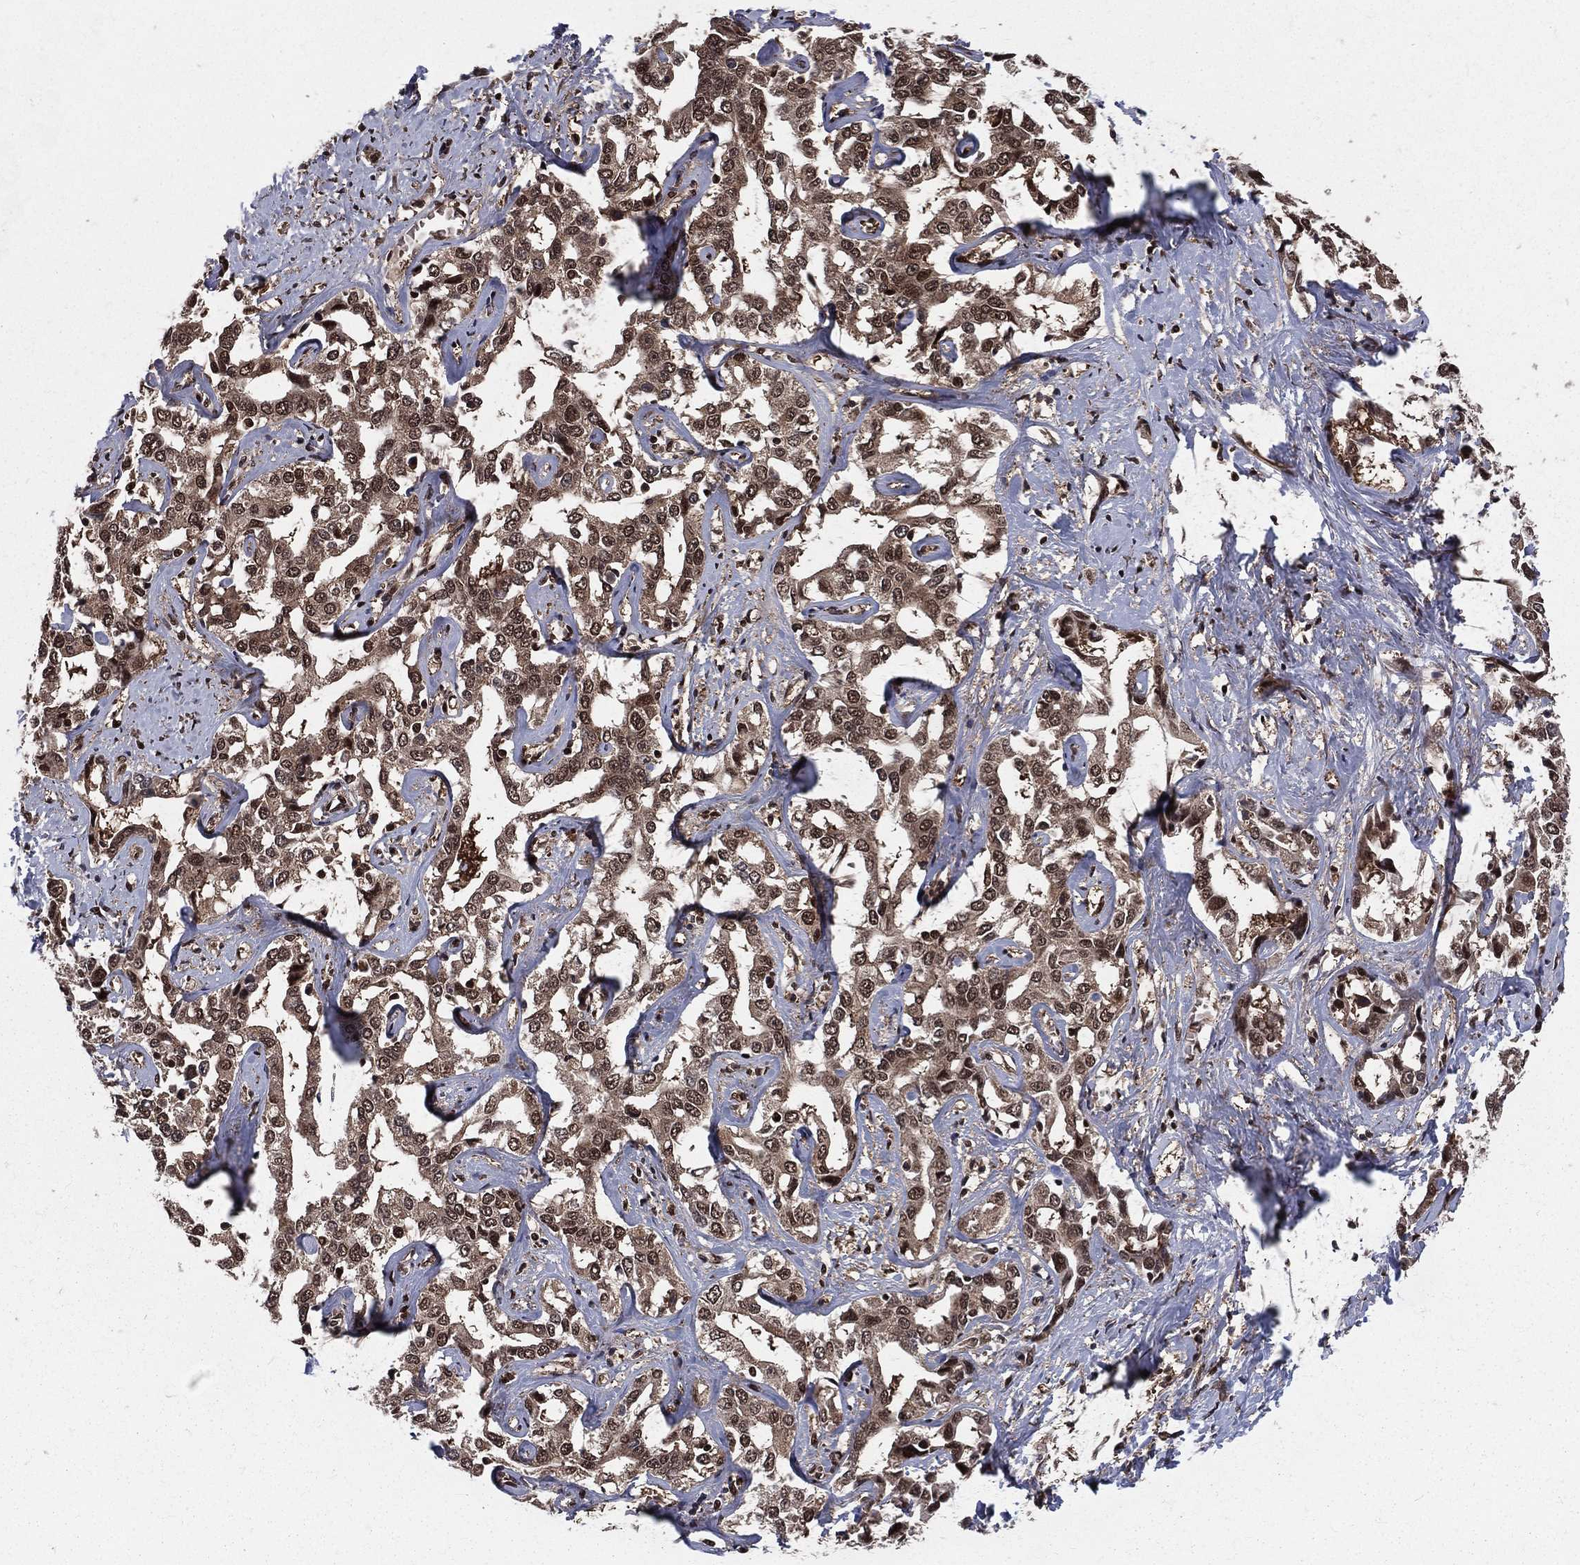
{"staining": {"intensity": "moderate", "quantity": ">75%", "location": "cytoplasmic/membranous,nuclear"}, "tissue": "liver cancer", "cell_type": "Tumor cells", "image_type": "cancer", "snomed": [{"axis": "morphology", "description": "Cholangiocarcinoma"}, {"axis": "topography", "description": "Liver"}], "caption": "Immunohistochemistry (IHC) histopathology image of liver cholangiocarcinoma stained for a protein (brown), which exhibits medium levels of moderate cytoplasmic/membranous and nuclear positivity in approximately >75% of tumor cells.", "gene": "COPS4", "patient": {"sex": "male", "age": 59}}